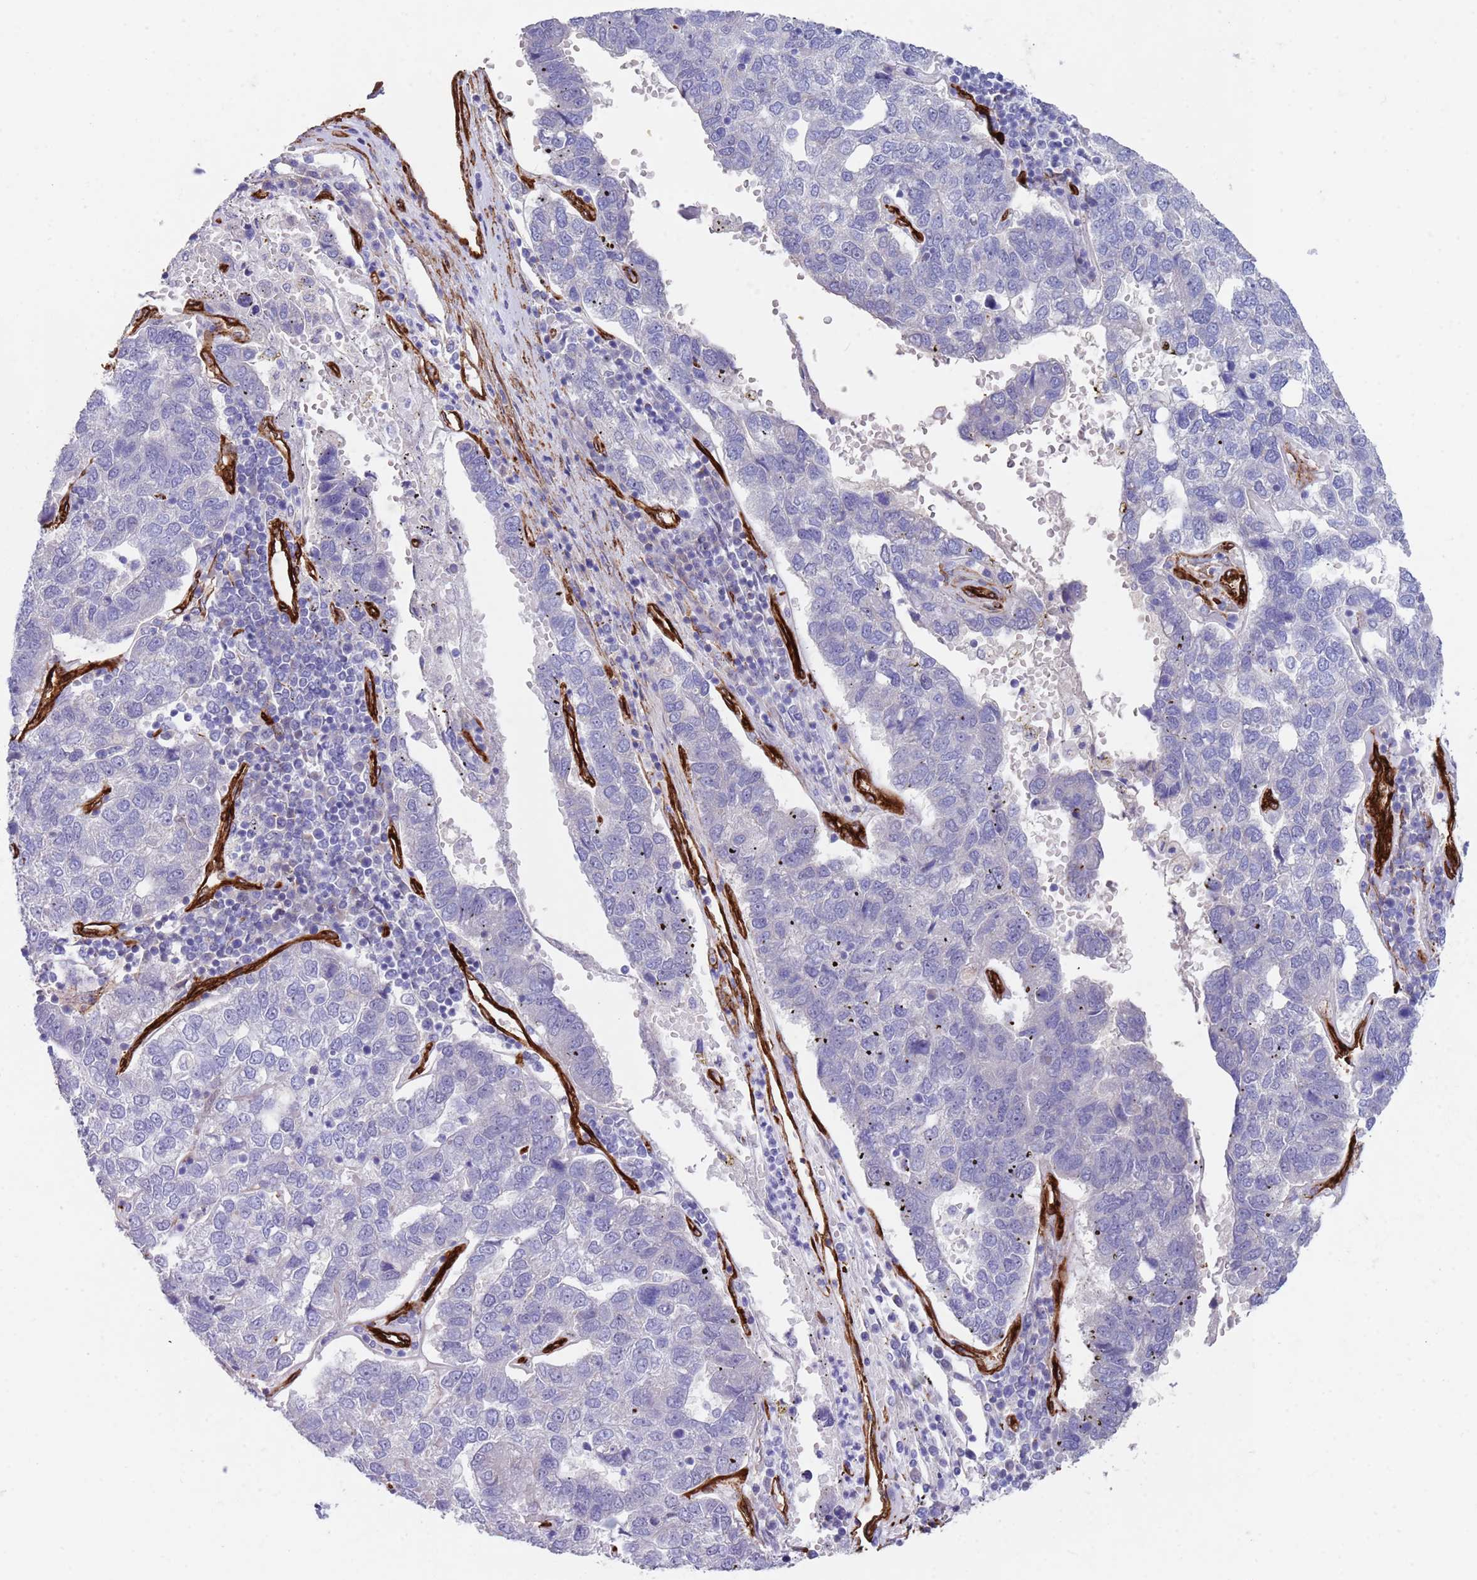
{"staining": {"intensity": "negative", "quantity": "none", "location": "none"}, "tissue": "pancreatic cancer", "cell_type": "Tumor cells", "image_type": "cancer", "snomed": [{"axis": "morphology", "description": "Adenocarcinoma, NOS"}, {"axis": "topography", "description": "Pancreas"}], "caption": "Histopathology image shows no protein staining in tumor cells of adenocarcinoma (pancreatic) tissue. The staining is performed using DAB brown chromogen with nuclei counter-stained in using hematoxylin.", "gene": "CAV2", "patient": {"sex": "female", "age": 61}}